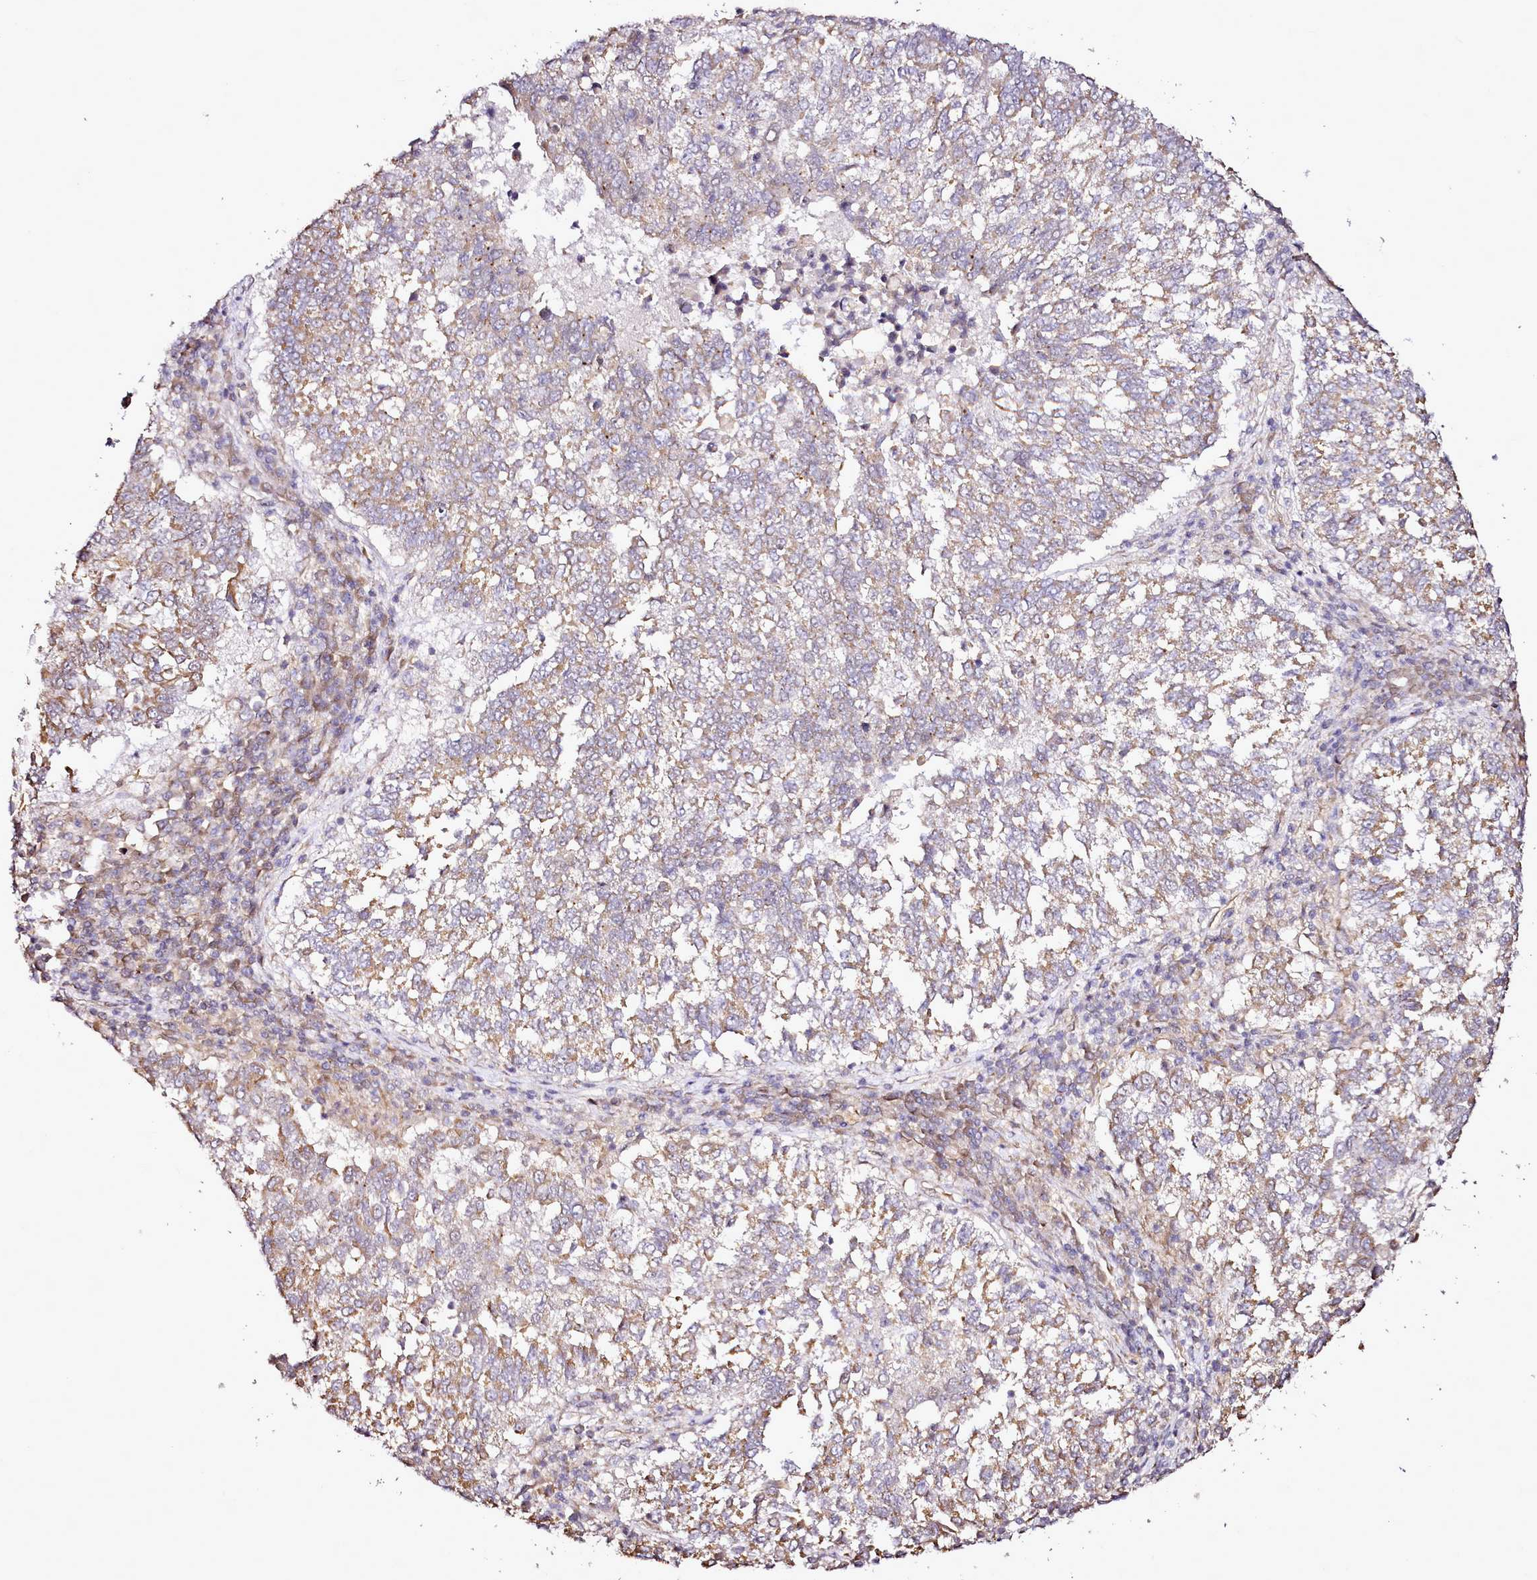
{"staining": {"intensity": "weak", "quantity": "25%-75%", "location": "cytoplasmic/membranous"}, "tissue": "lung cancer", "cell_type": "Tumor cells", "image_type": "cancer", "snomed": [{"axis": "morphology", "description": "Squamous cell carcinoma, NOS"}, {"axis": "topography", "description": "Lung"}], "caption": "Immunohistochemistry (IHC) of human lung squamous cell carcinoma demonstrates low levels of weak cytoplasmic/membranous staining in about 25%-75% of tumor cells.", "gene": "EDIL3", "patient": {"sex": "male", "age": 73}}